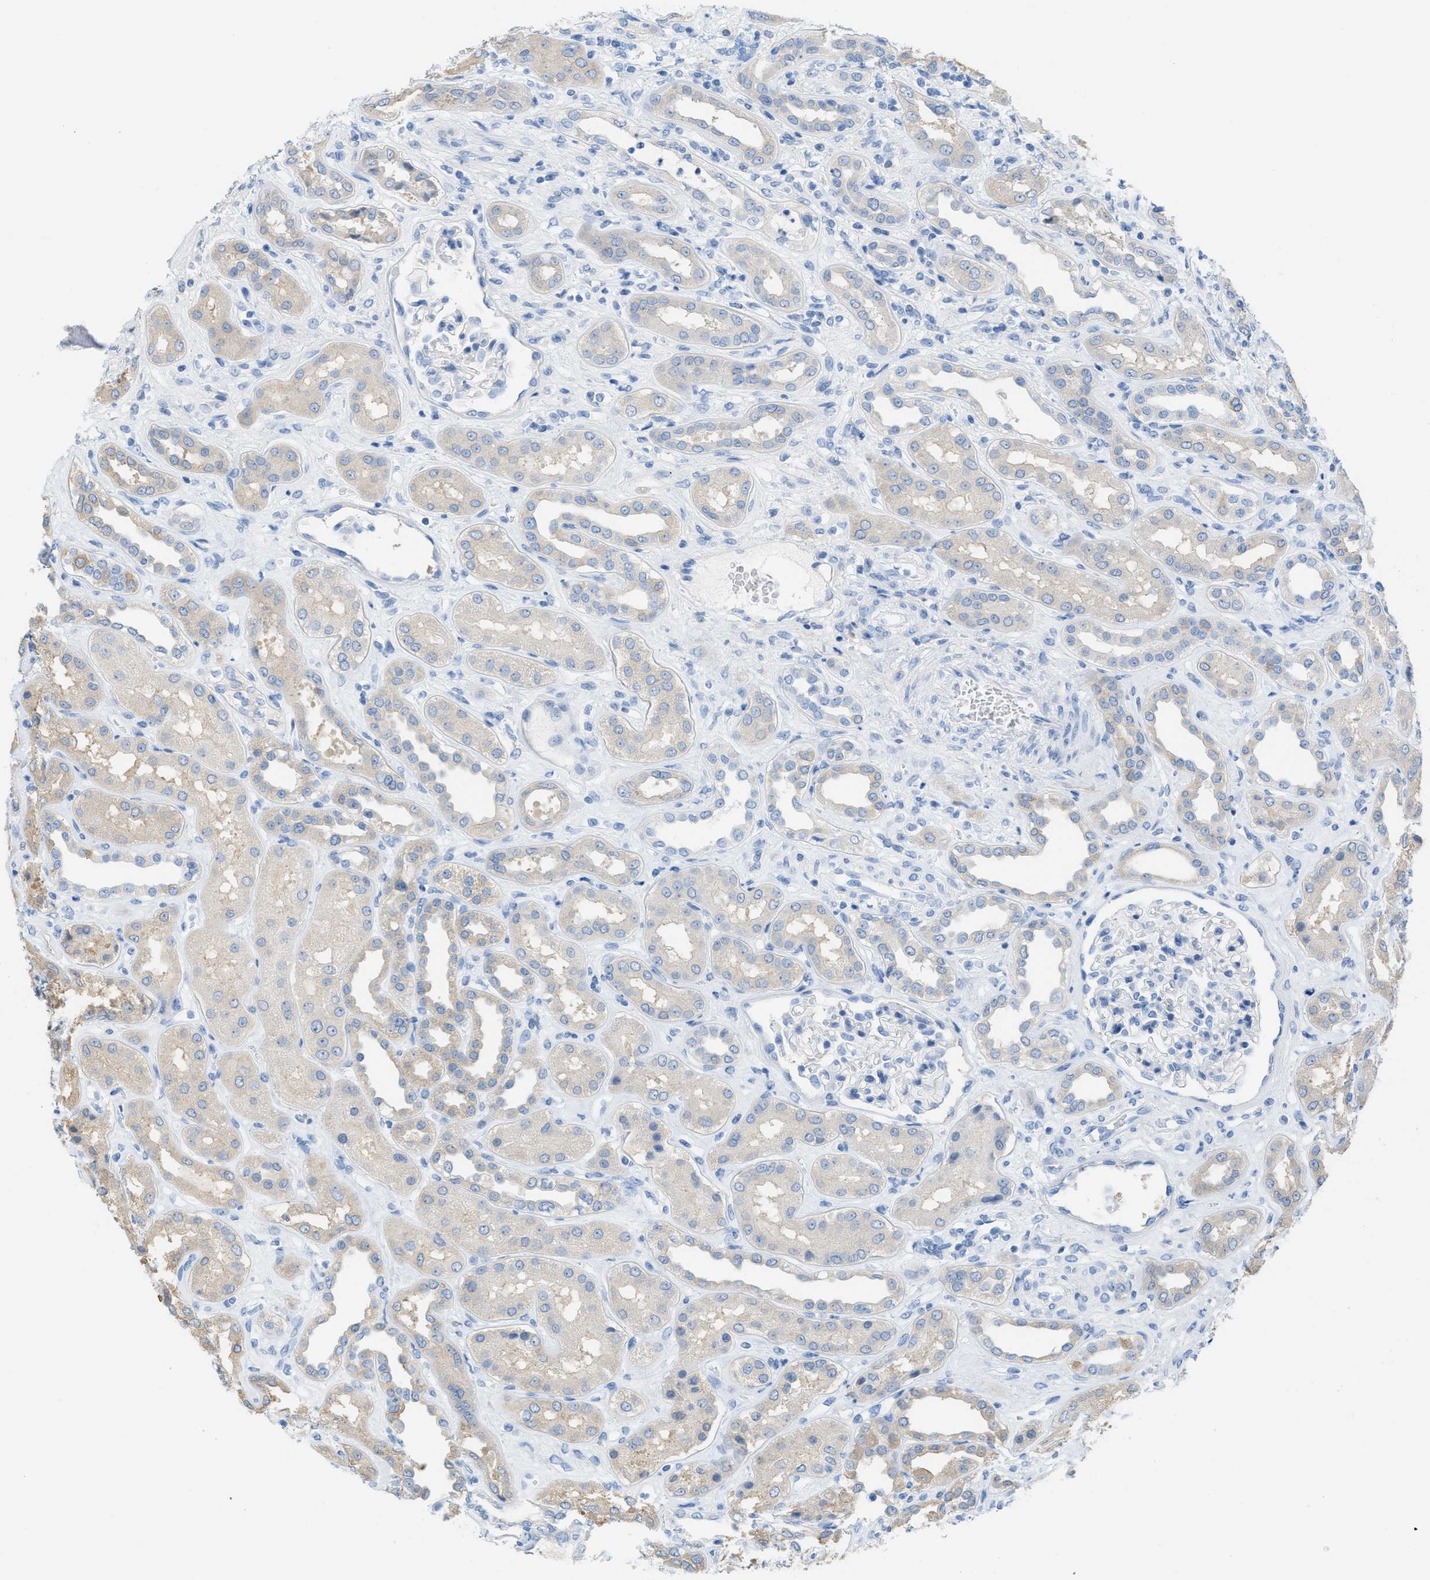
{"staining": {"intensity": "negative", "quantity": "none", "location": "none"}, "tissue": "kidney", "cell_type": "Cells in glomeruli", "image_type": "normal", "snomed": [{"axis": "morphology", "description": "Normal tissue, NOS"}, {"axis": "topography", "description": "Kidney"}], "caption": "DAB (3,3'-diaminobenzidine) immunohistochemical staining of benign human kidney reveals no significant positivity in cells in glomeruli. (Immunohistochemistry (ihc), brightfield microscopy, high magnification).", "gene": "ASGR1", "patient": {"sex": "male", "age": 59}}